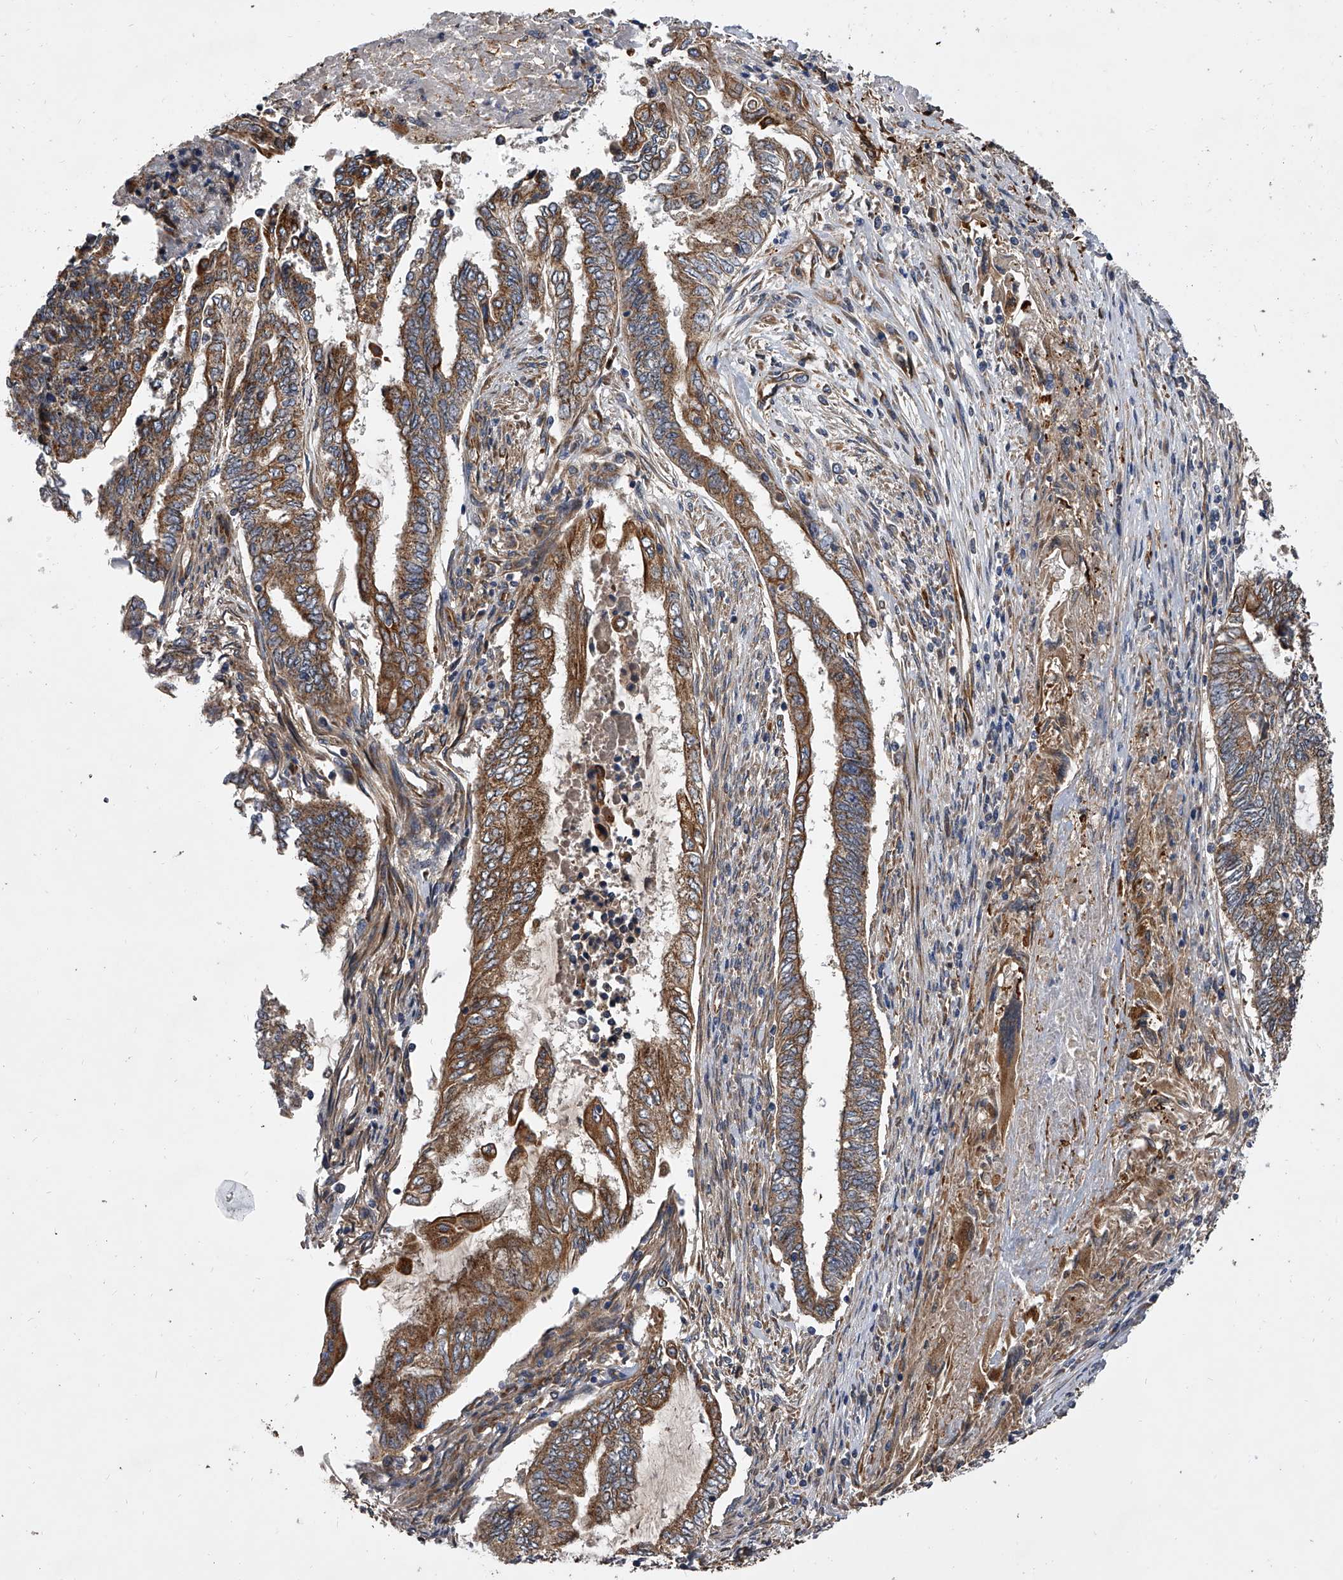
{"staining": {"intensity": "moderate", "quantity": ">75%", "location": "cytoplasmic/membranous"}, "tissue": "endometrial cancer", "cell_type": "Tumor cells", "image_type": "cancer", "snomed": [{"axis": "morphology", "description": "Adenocarcinoma, NOS"}, {"axis": "topography", "description": "Uterus"}, {"axis": "topography", "description": "Endometrium"}], "caption": "Immunohistochemistry (IHC) (DAB (3,3'-diaminobenzidine)) staining of endometrial cancer shows moderate cytoplasmic/membranous protein expression in approximately >75% of tumor cells.", "gene": "EXOC4", "patient": {"sex": "female", "age": 70}}